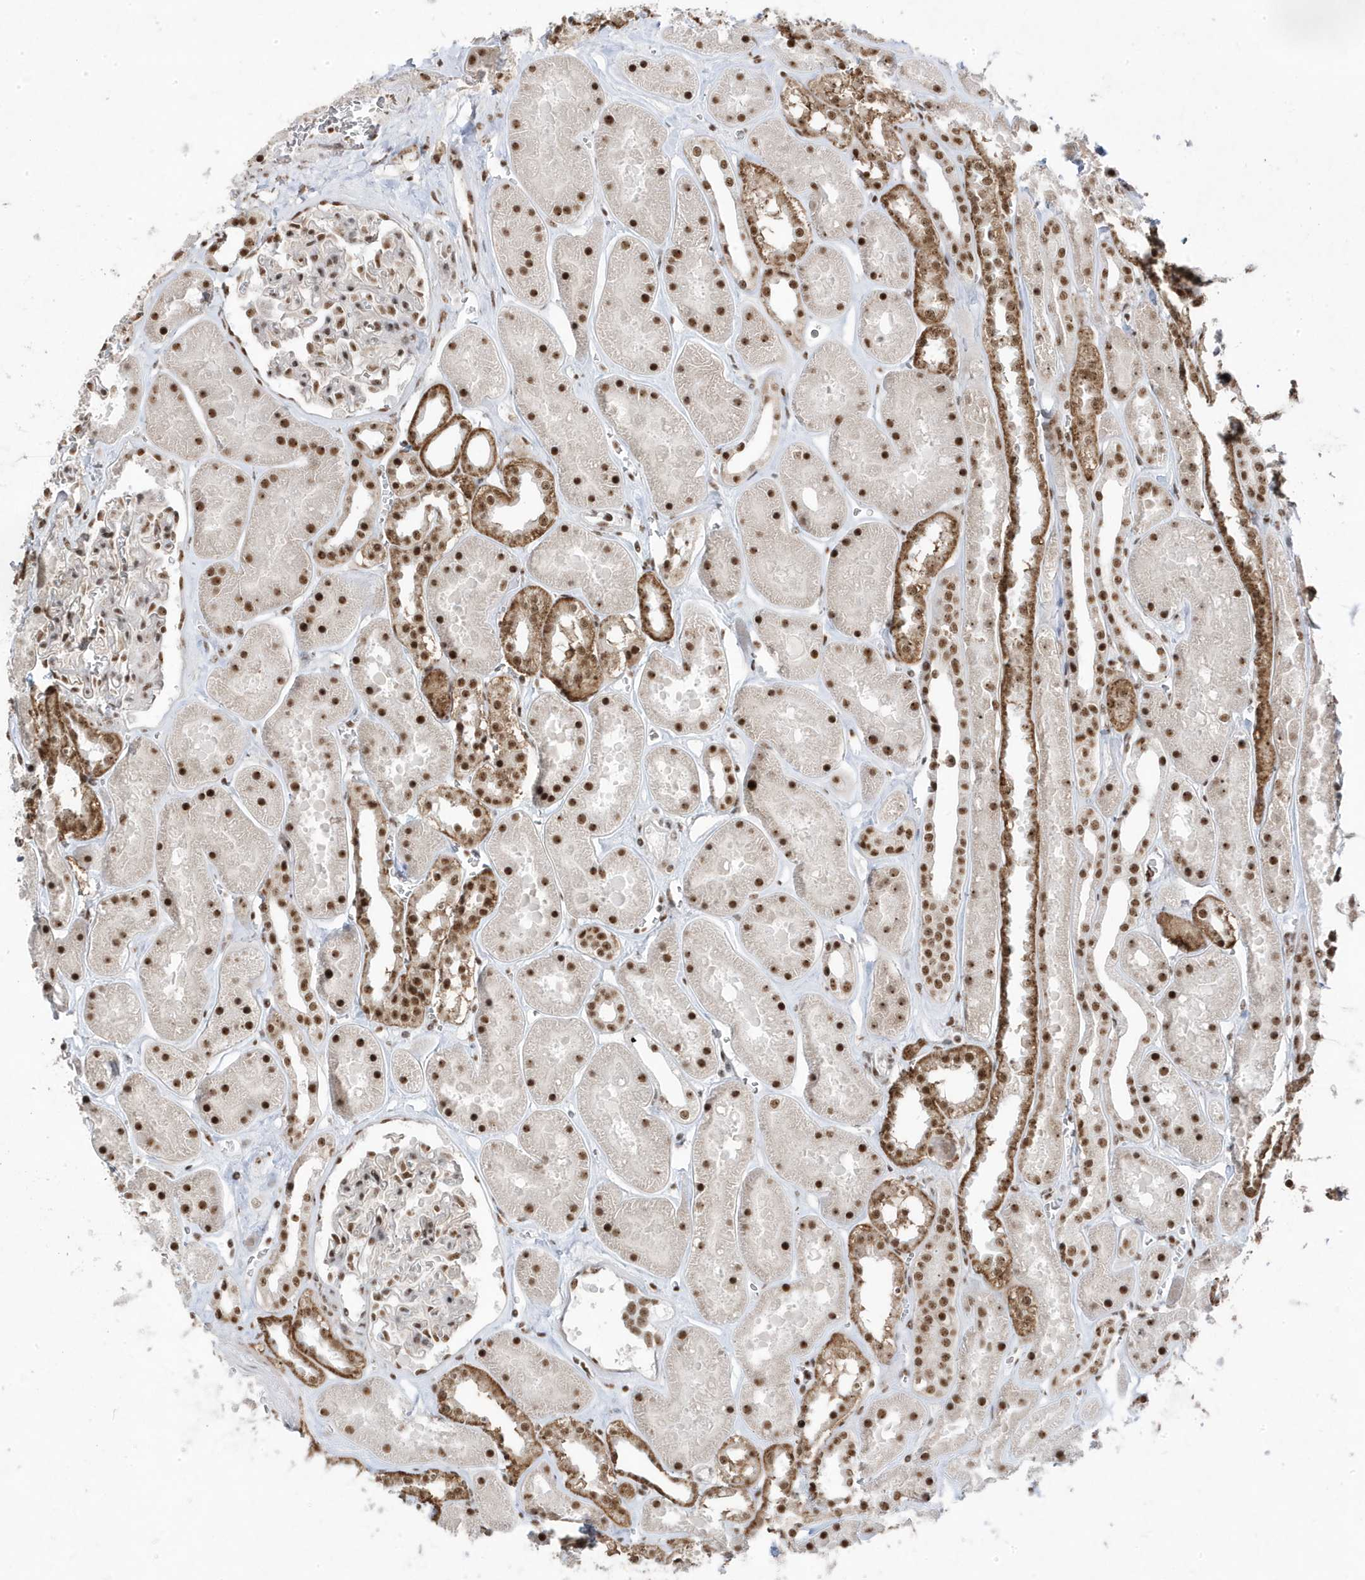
{"staining": {"intensity": "moderate", "quantity": "25%-75%", "location": "nuclear"}, "tissue": "kidney", "cell_type": "Cells in glomeruli", "image_type": "normal", "snomed": [{"axis": "morphology", "description": "Normal tissue, NOS"}, {"axis": "topography", "description": "Kidney"}], "caption": "IHC image of unremarkable human kidney stained for a protein (brown), which shows medium levels of moderate nuclear positivity in about 25%-75% of cells in glomeruli.", "gene": "MTREX", "patient": {"sex": "female", "age": 41}}